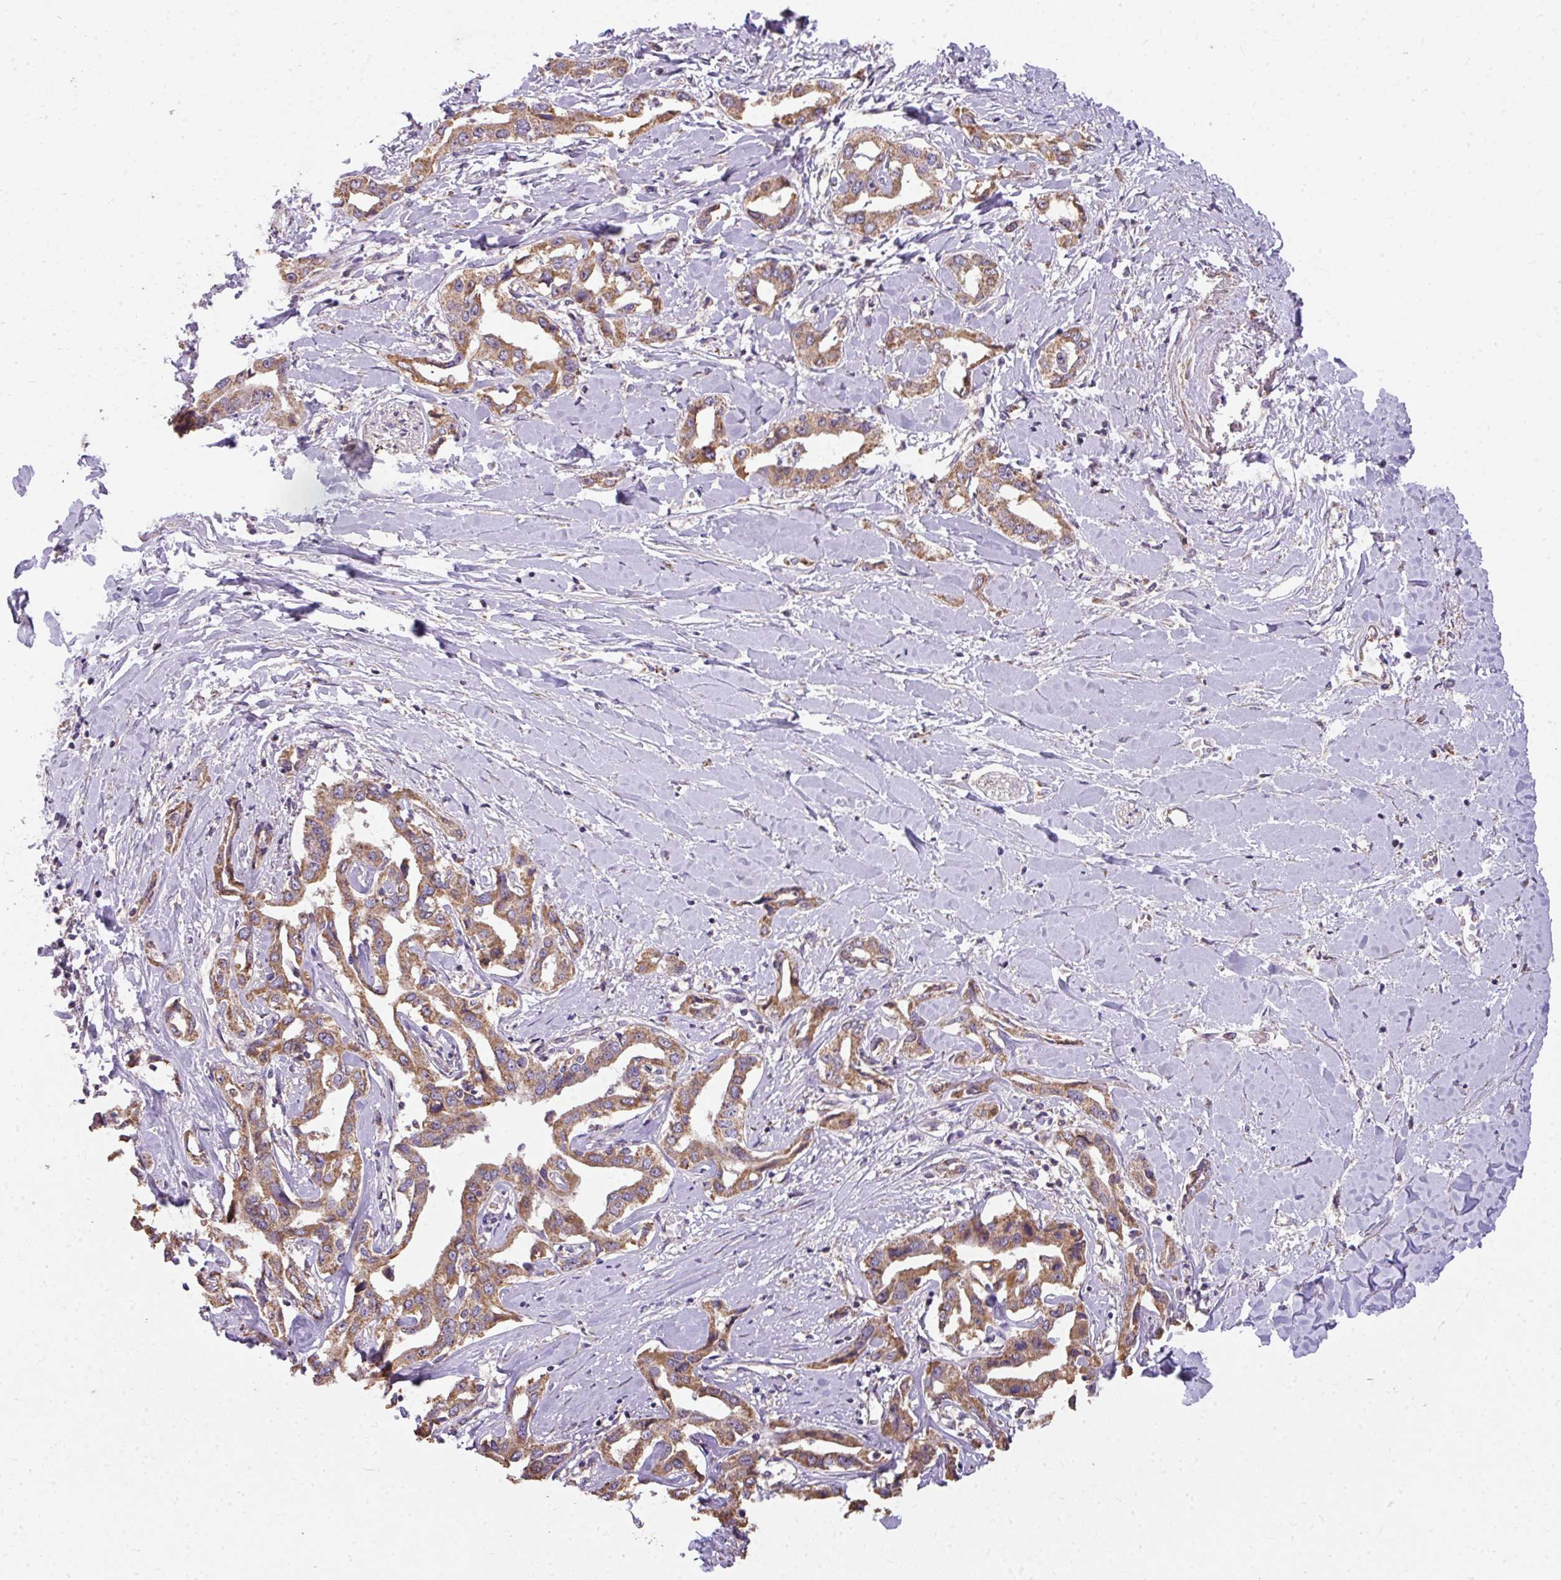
{"staining": {"intensity": "moderate", "quantity": ">75%", "location": "cytoplasmic/membranous"}, "tissue": "liver cancer", "cell_type": "Tumor cells", "image_type": "cancer", "snomed": [{"axis": "morphology", "description": "Cholangiocarcinoma"}, {"axis": "topography", "description": "Liver"}], "caption": "Immunohistochemical staining of human liver cancer (cholangiocarcinoma) demonstrates medium levels of moderate cytoplasmic/membranous protein staining in approximately >75% of tumor cells.", "gene": "PALS2", "patient": {"sex": "male", "age": 59}}